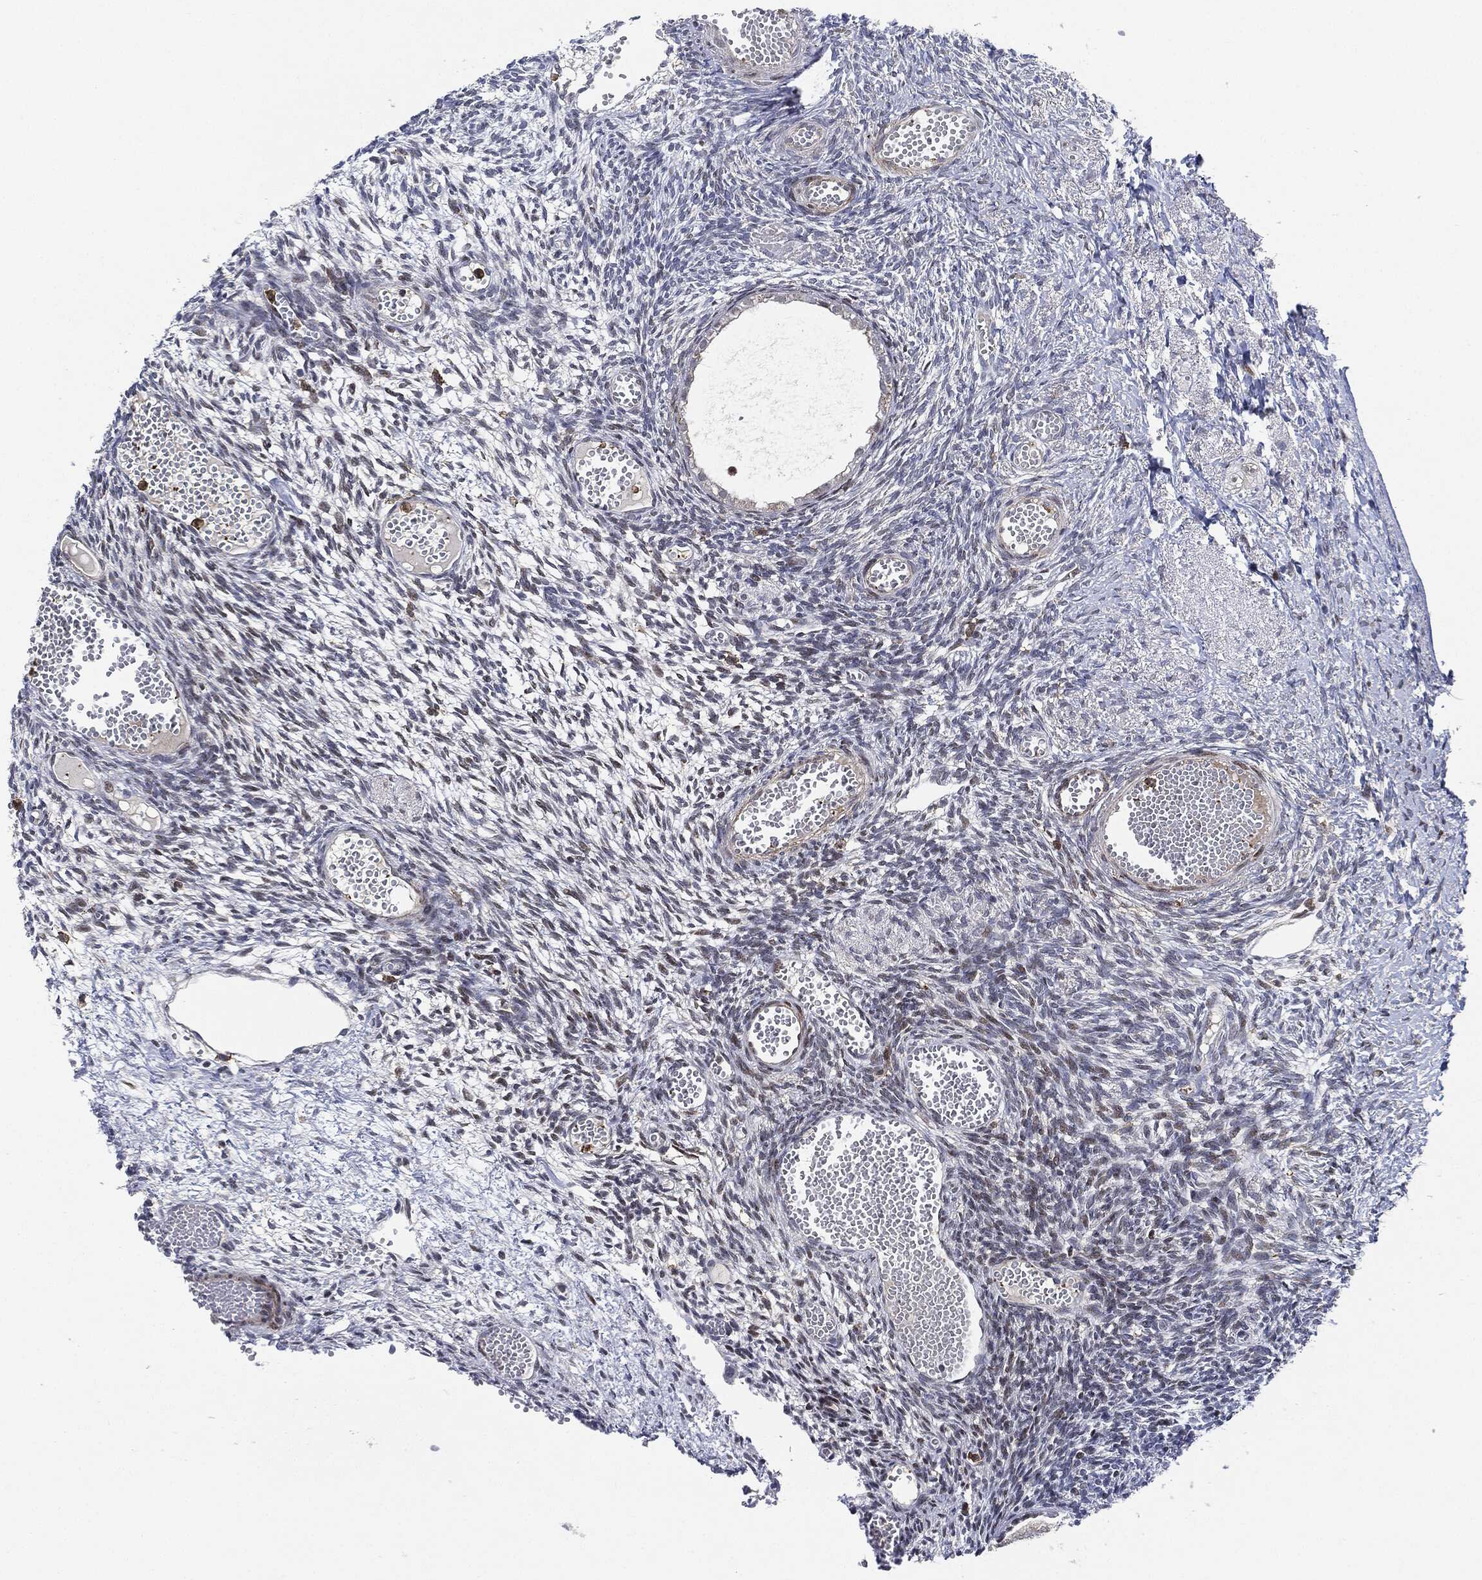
{"staining": {"intensity": "negative", "quantity": "none", "location": "none"}, "tissue": "ovary", "cell_type": "Follicle cells", "image_type": "normal", "snomed": [{"axis": "morphology", "description": "Normal tissue, NOS"}, {"axis": "topography", "description": "Ovary"}], "caption": "Immunohistochemistry (IHC) micrograph of benign human ovary stained for a protein (brown), which displays no expression in follicle cells.", "gene": "NANOS3", "patient": {"sex": "female", "age": 43}}